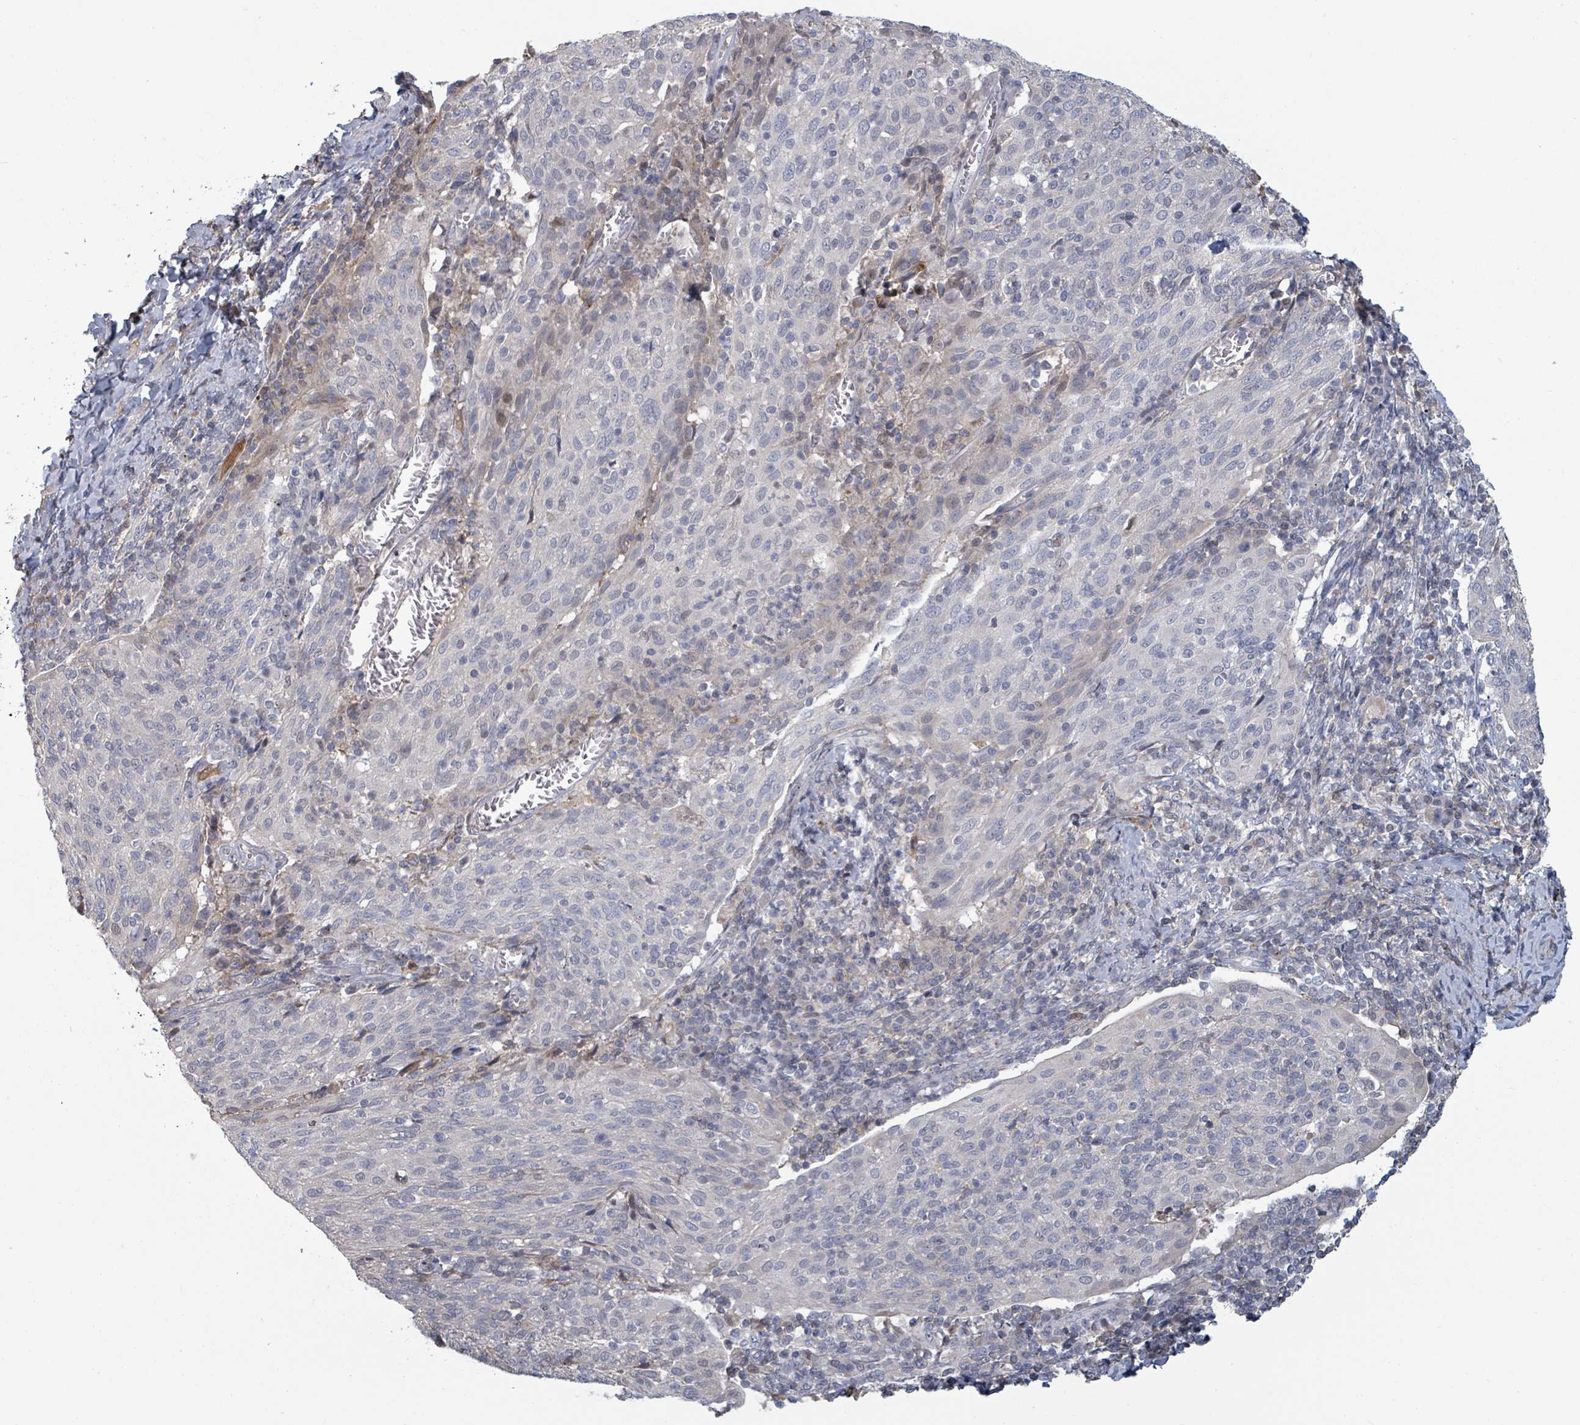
{"staining": {"intensity": "negative", "quantity": "none", "location": "none"}, "tissue": "cervical cancer", "cell_type": "Tumor cells", "image_type": "cancer", "snomed": [{"axis": "morphology", "description": "Squamous cell carcinoma, NOS"}, {"axis": "topography", "description": "Cervix"}], "caption": "IHC histopathology image of neoplastic tissue: squamous cell carcinoma (cervical) stained with DAB exhibits no significant protein positivity in tumor cells. The staining was performed using DAB (3,3'-diaminobenzidine) to visualize the protein expression in brown, while the nuclei were stained in blue with hematoxylin (Magnification: 20x).", "gene": "GABBR1", "patient": {"sex": "female", "age": 52}}